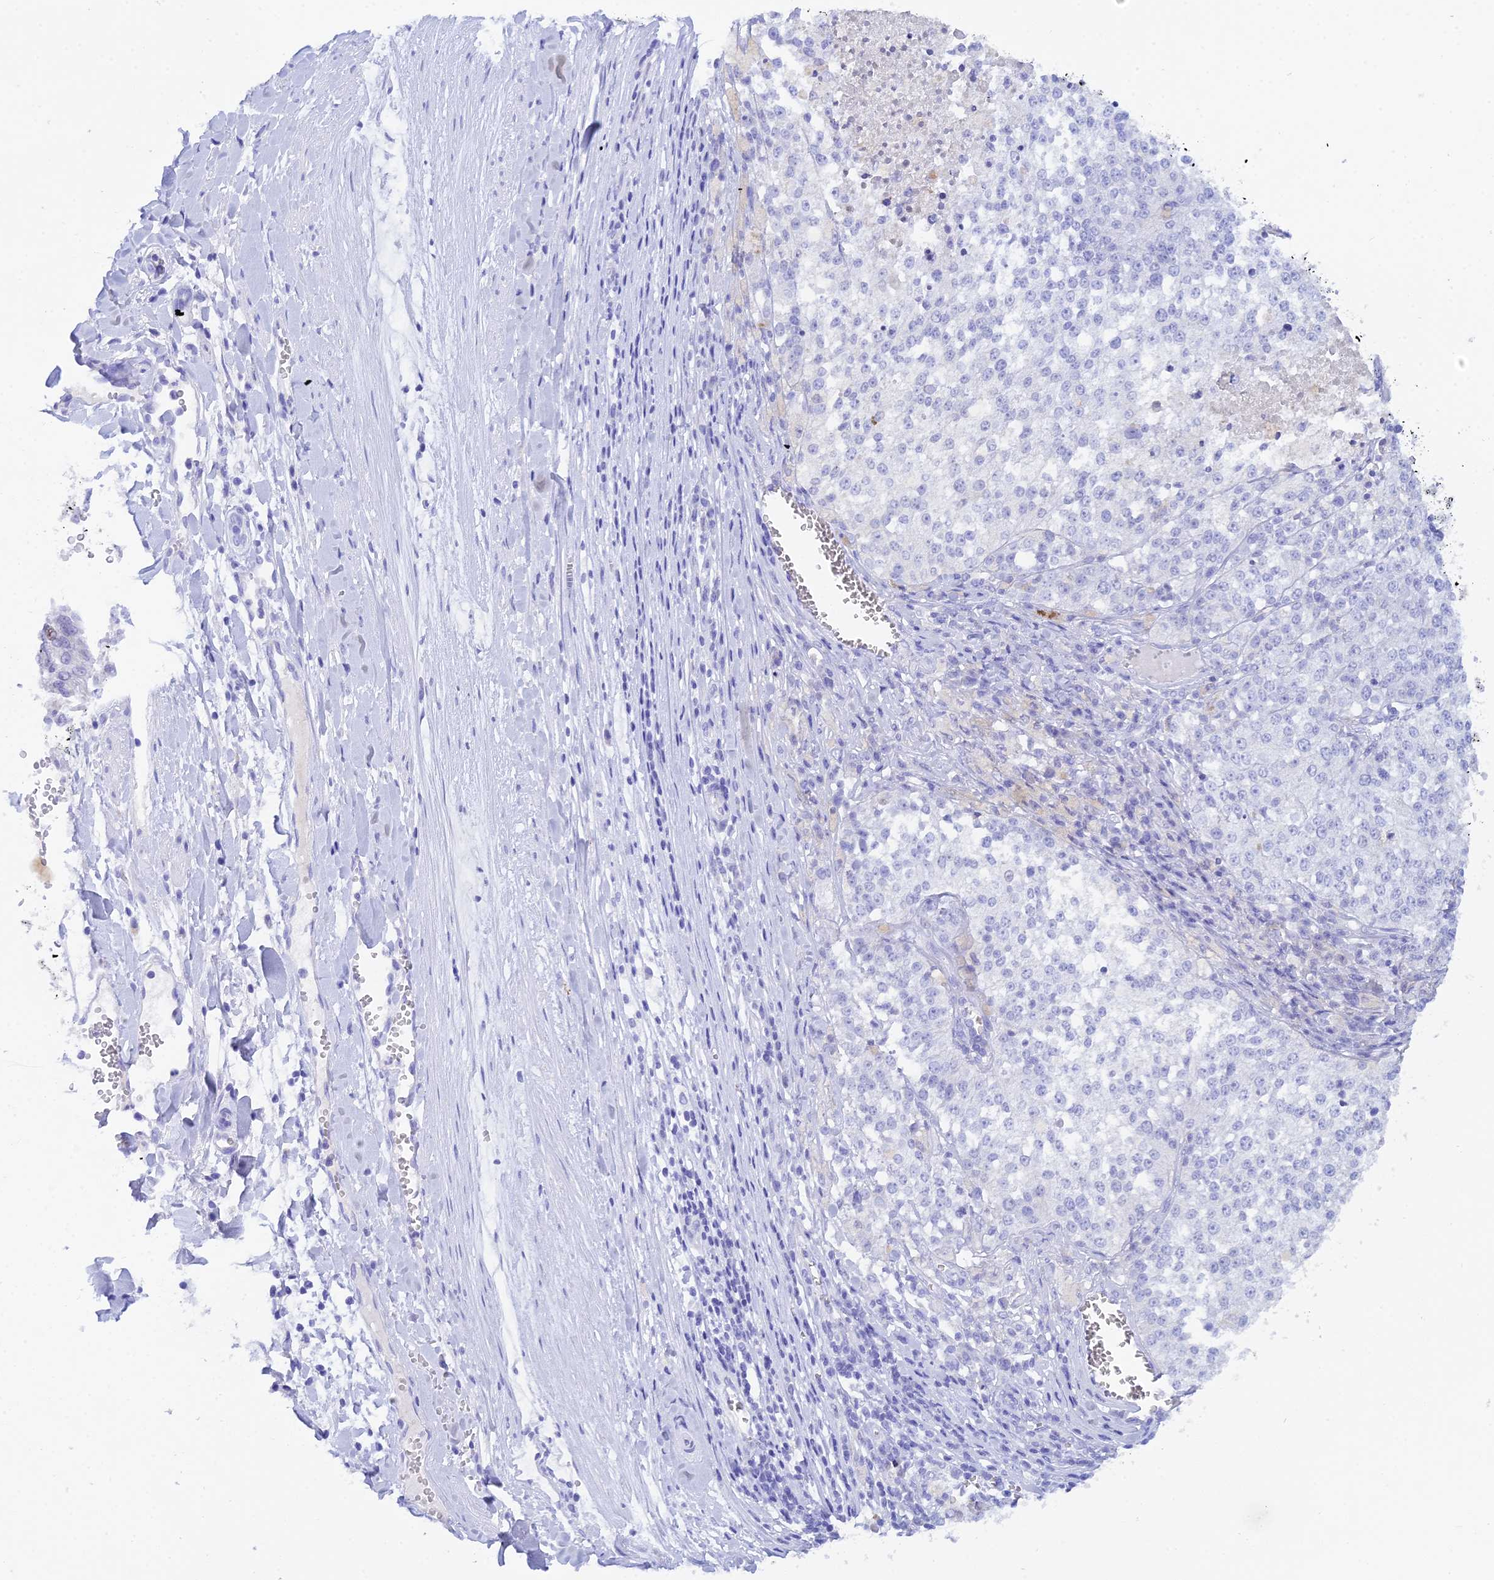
{"staining": {"intensity": "negative", "quantity": "none", "location": "none"}, "tissue": "melanoma", "cell_type": "Tumor cells", "image_type": "cancer", "snomed": [{"axis": "morphology", "description": "Malignant melanoma, NOS"}, {"axis": "topography", "description": "Skin"}], "caption": "Immunohistochemistry (IHC) image of melanoma stained for a protein (brown), which demonstrates no positivity in tumor cells.", "gene": "REG1A", "patient": {"sex": "female", "age": 64}}